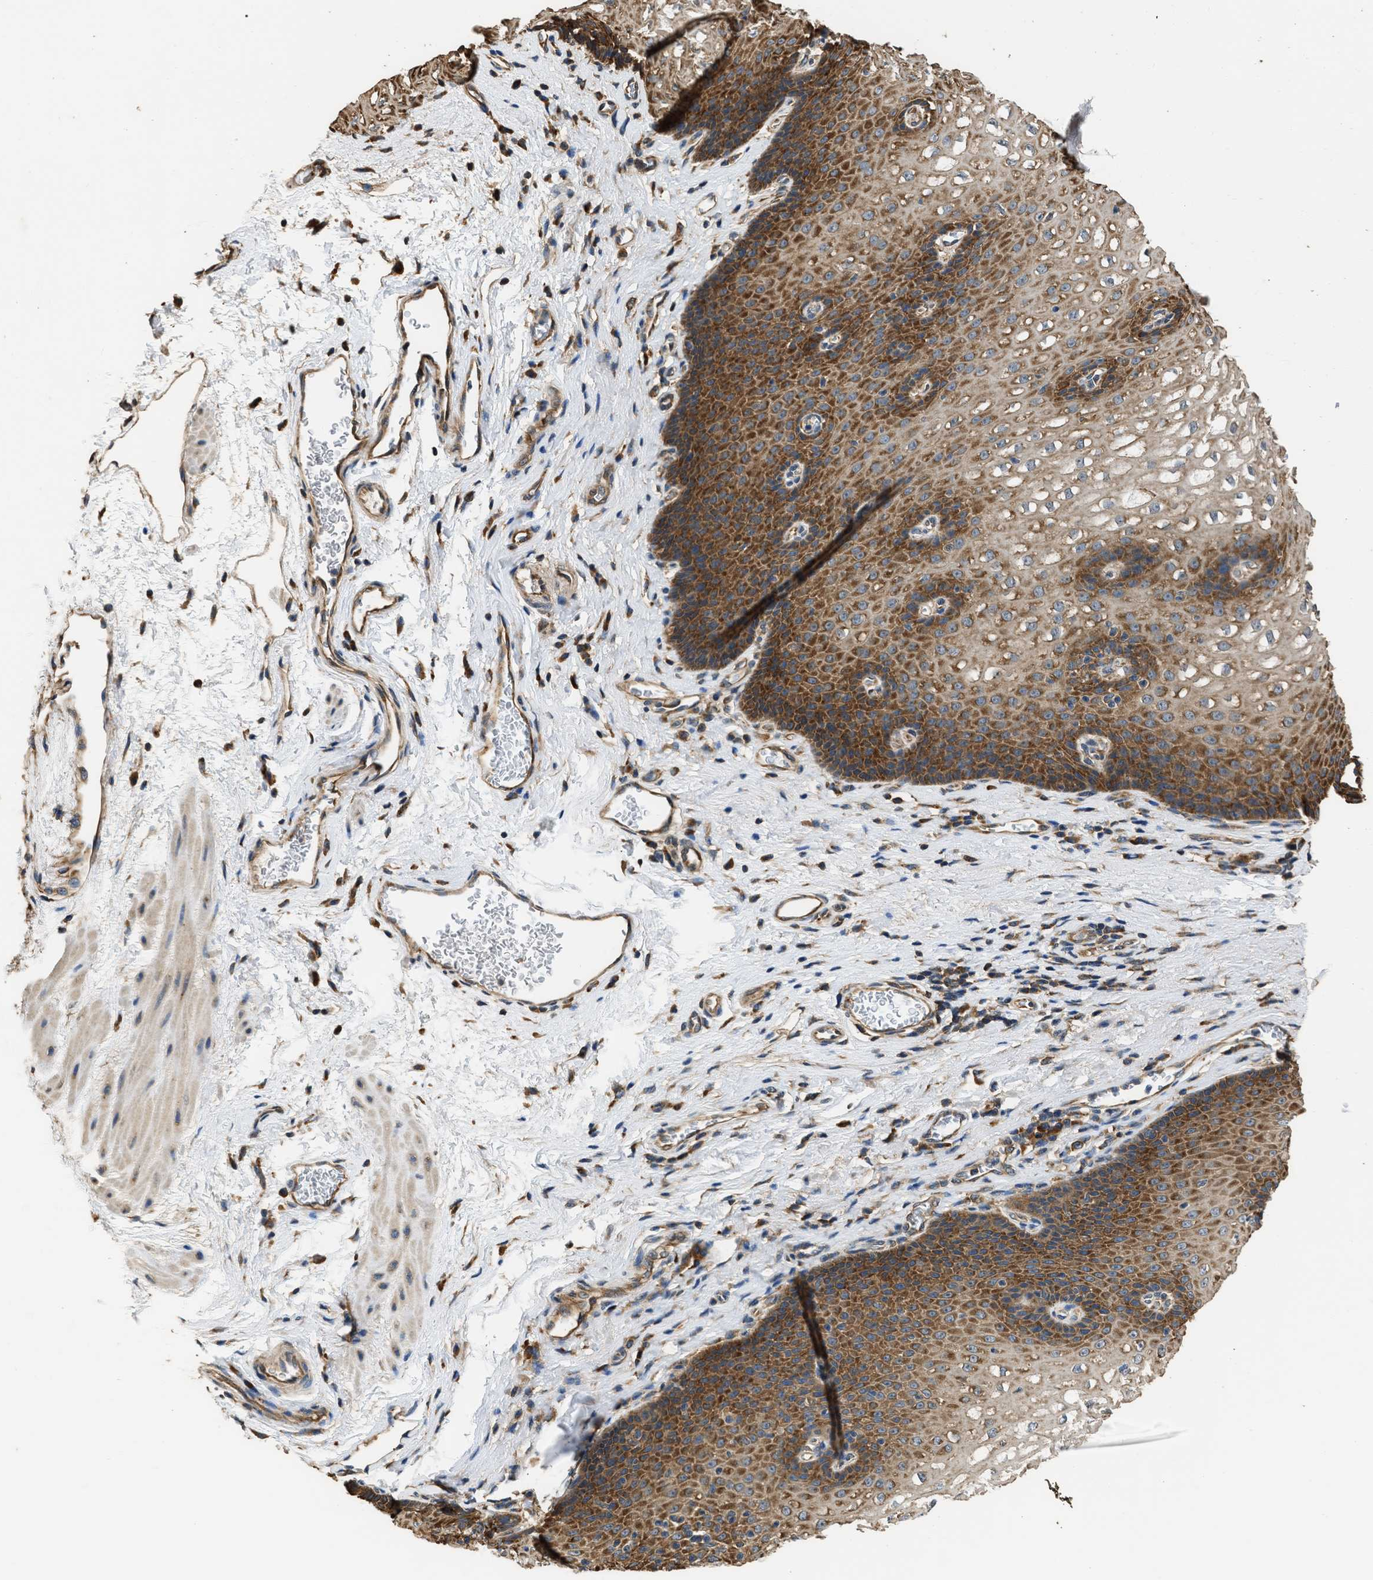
{"staining": {"intensity": "strong", "quantity": ">75%", "location": "cytoplasmic/membranous"}, "tissue": "esophagus", "cell_type": "Squamous epithelial cells", "image_type": "normal", "snomed": [{"axis": "morphology", "description": "Normal tissue, NOS"}, {"axis": "topography", "description": "Esophagus"}], "caption": "IHC image of benign human esophagus stained for a protein (brown), which reveals high levels of strong cytoplasmic/membranous expression in about >75% of squamous epithelial cells.", "gene": "SLC36A4", "patient": {"sex": "male", "age": 48}}